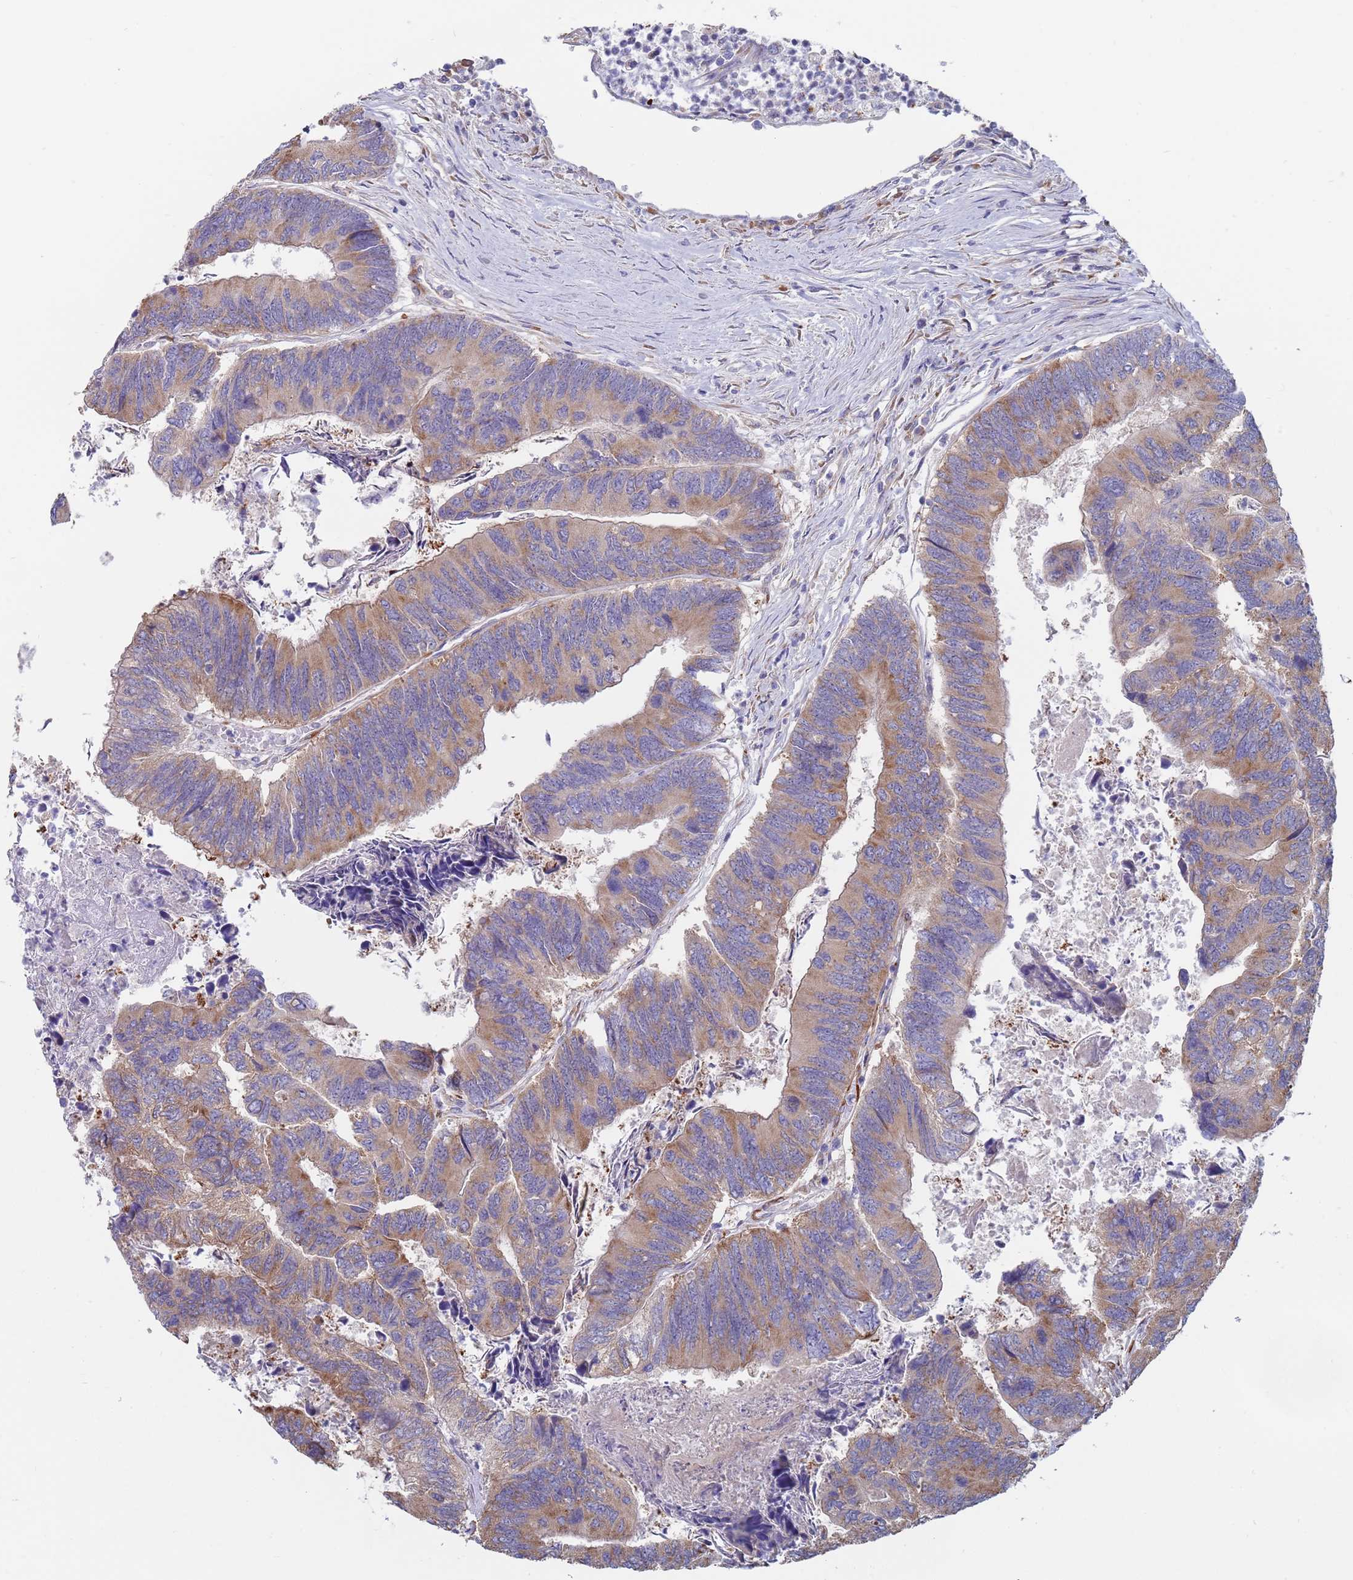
{"staining": {"intensity": "moderate", "quantity": ">75%", "location": "cytoplasmic/membranous"}, "tissue": "colorectal cancer", "cell_type": "Tumor cells", "image_type": "cancer", "snomed": [{"axis": "morphology", "description": "Adenocarcinoma, NOS"}, {"axis": "topography", "description": "Colon"}], "caption": "DAB immunohistochemical staining of colorectal cancer (adenocarcinoma) shows moderate cytoplasmic/membranous protein staining in about >75% of tumor cells.", "gene": "ZNF844", "patient": {"sex": "female", "age": 67}}